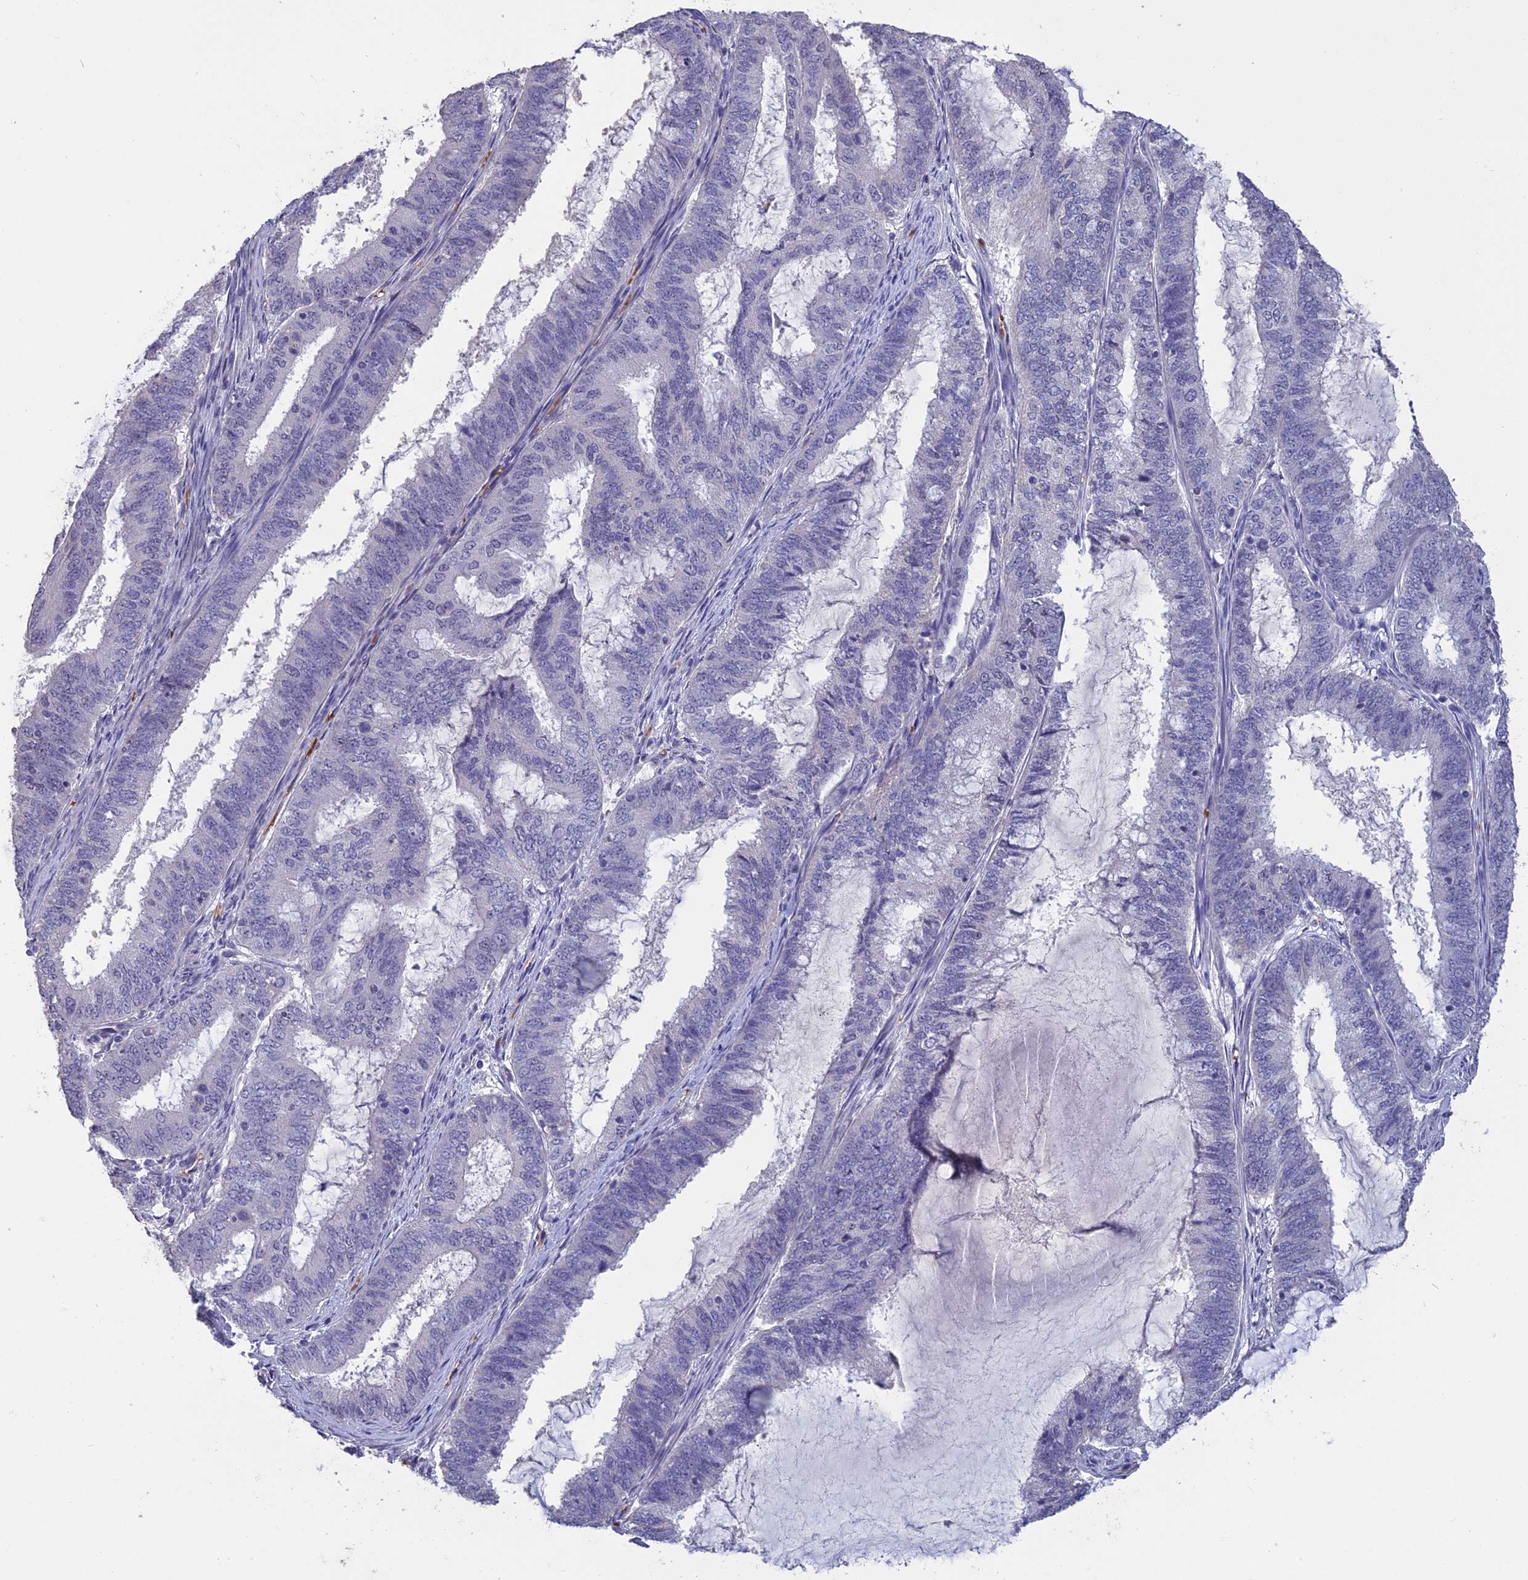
{"staining": {"intensity": "negative", "quantity": "none", "location": "none"}, "tissue": "endometrial cancer", "cell_type": "Tumor cells", "image_type": "cancer", "snomed": [{"axis": "morphology", "description": "Adenocarcinoma, NOS"}, {"axis": "topography", "description": "Endometrium"}], "caption": "IHC micrograph of human endometrial cancer (adenocarcinoma) stained for a protein (brown), which displays no positivity in tumor cells.", "gene": "KNOP1", "patient": {"sex": "female", "age": 51}}